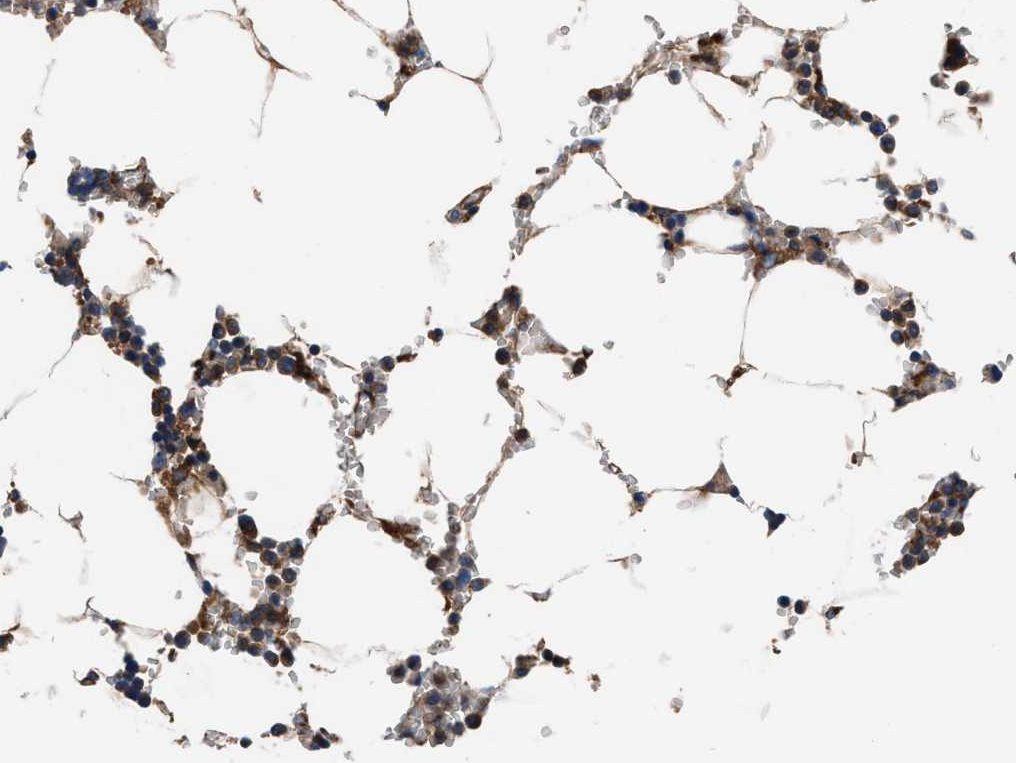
{"staining": {"intensity": "moderate", "quantity": ">75%", "location": "cytoplasmic/membranous"}, "tissue": "bone marrow", "cell_type": "Hematopoietic cells", "image_type": "normal", "snomed": [{"axis": "morphology", "description": "Normal tissue, NOS"}, {"axis": "topography", "description": "Bone marrow"}], "caption": "Immunohistochemical staining of benign human bone marrow demonstrates moderate cytoplasmic/membranous protein staining in approximately >75% of hematopoietic cells.", "gene": "SH3GL1", "patient": {"sex": "male", "age": 70}}